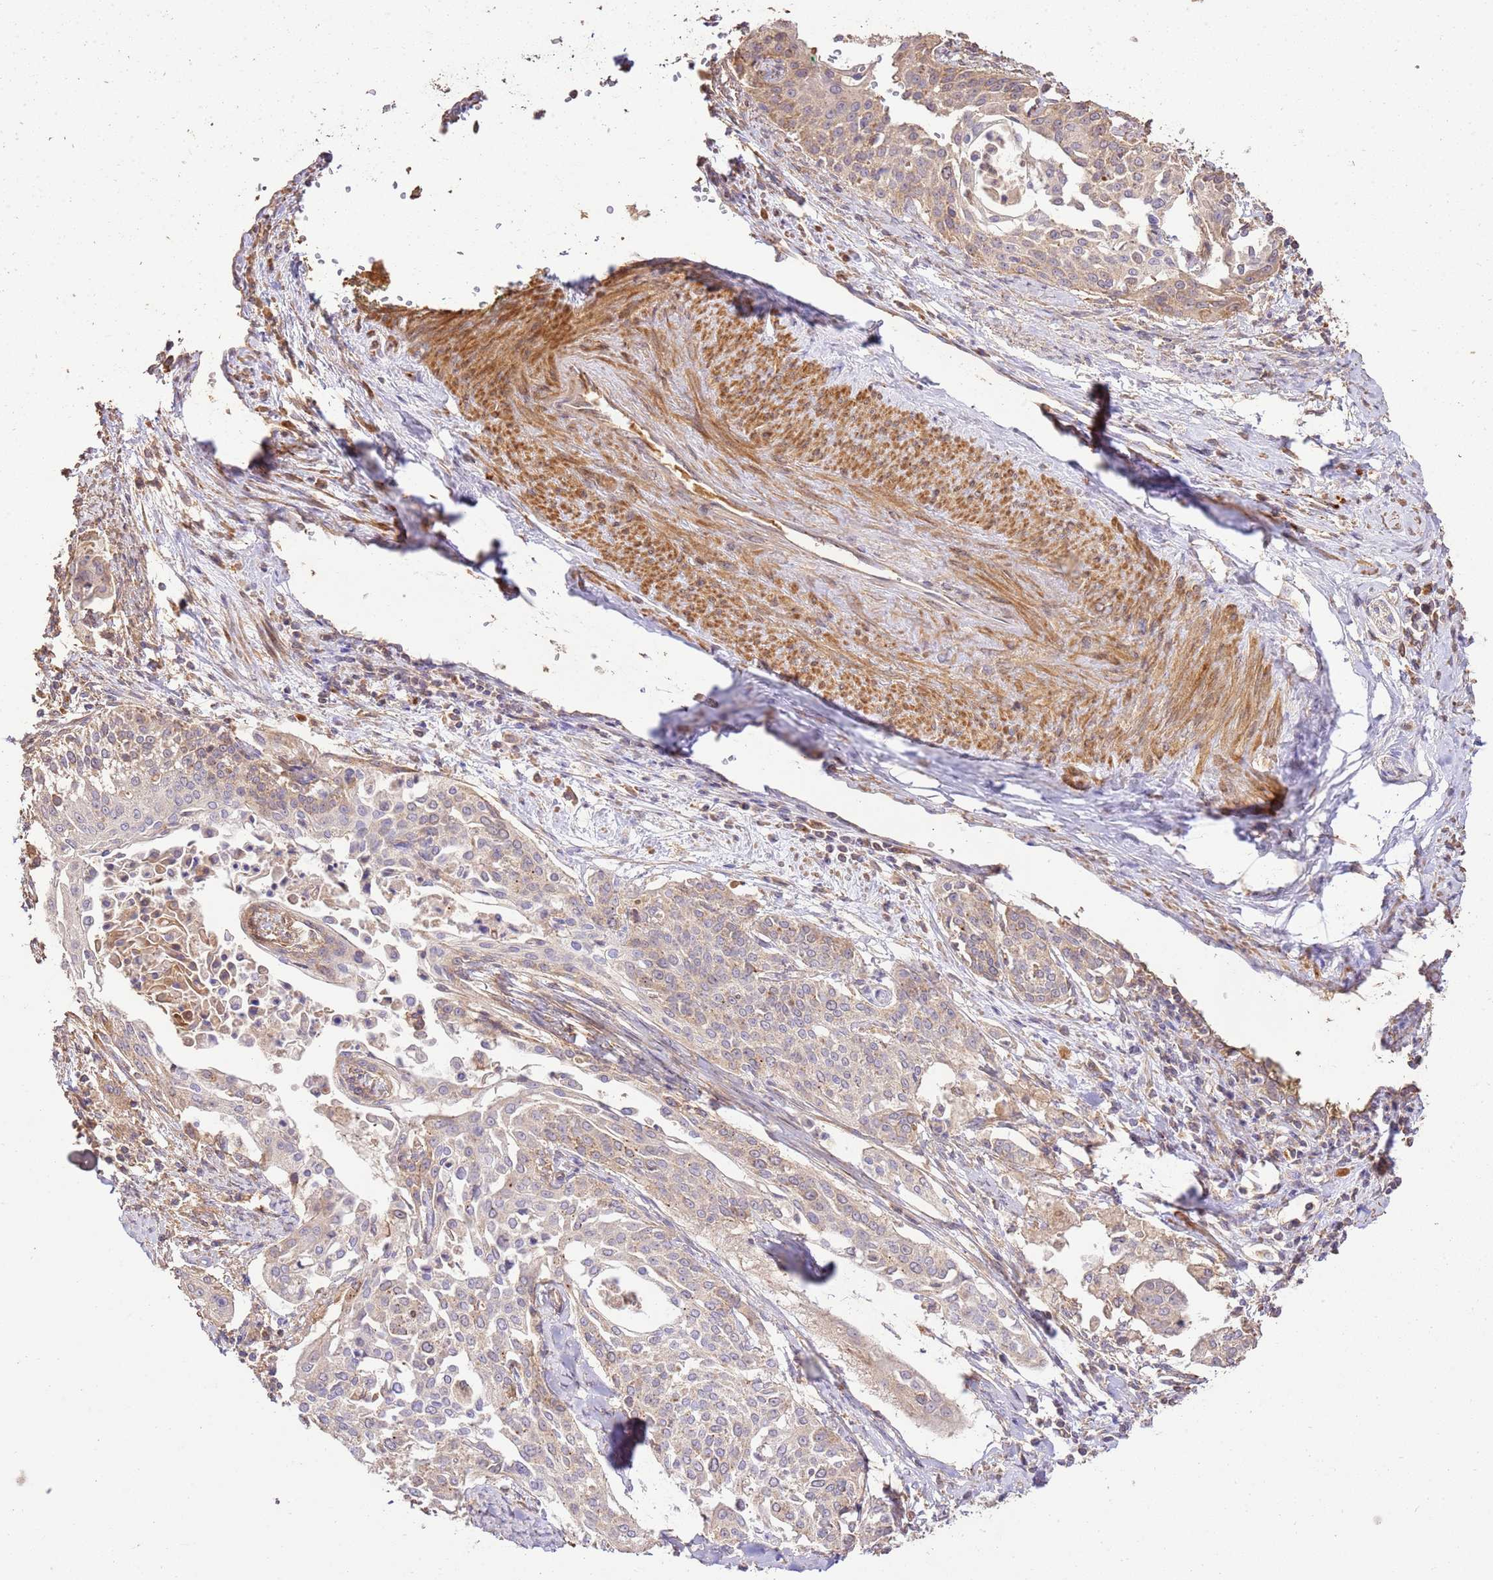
{"staining": {"intensity": "weak", "quantity": "25%-75%", "location": "cytoplasmic/membranous"}, "tissue": "cervical cancer", "cell_type": "Tumor cells", "image_type": "cancer", "snomed": [{"axis": "morphology", "description": "Squamous cell carcinoma, NOS"}, {"axis": "topography", "description": "Cervix"}], "caption": "Cervical cancer (squamous cell carcinoma) stained with DAB immunohistochemistry (IHC) demonstrates low levels of weak cytoplasmic/membranous positivity in approximately 25%-75% of tumor cells.", "gene": "CEP55", "patient": {"sex": "female", "age": 44}}